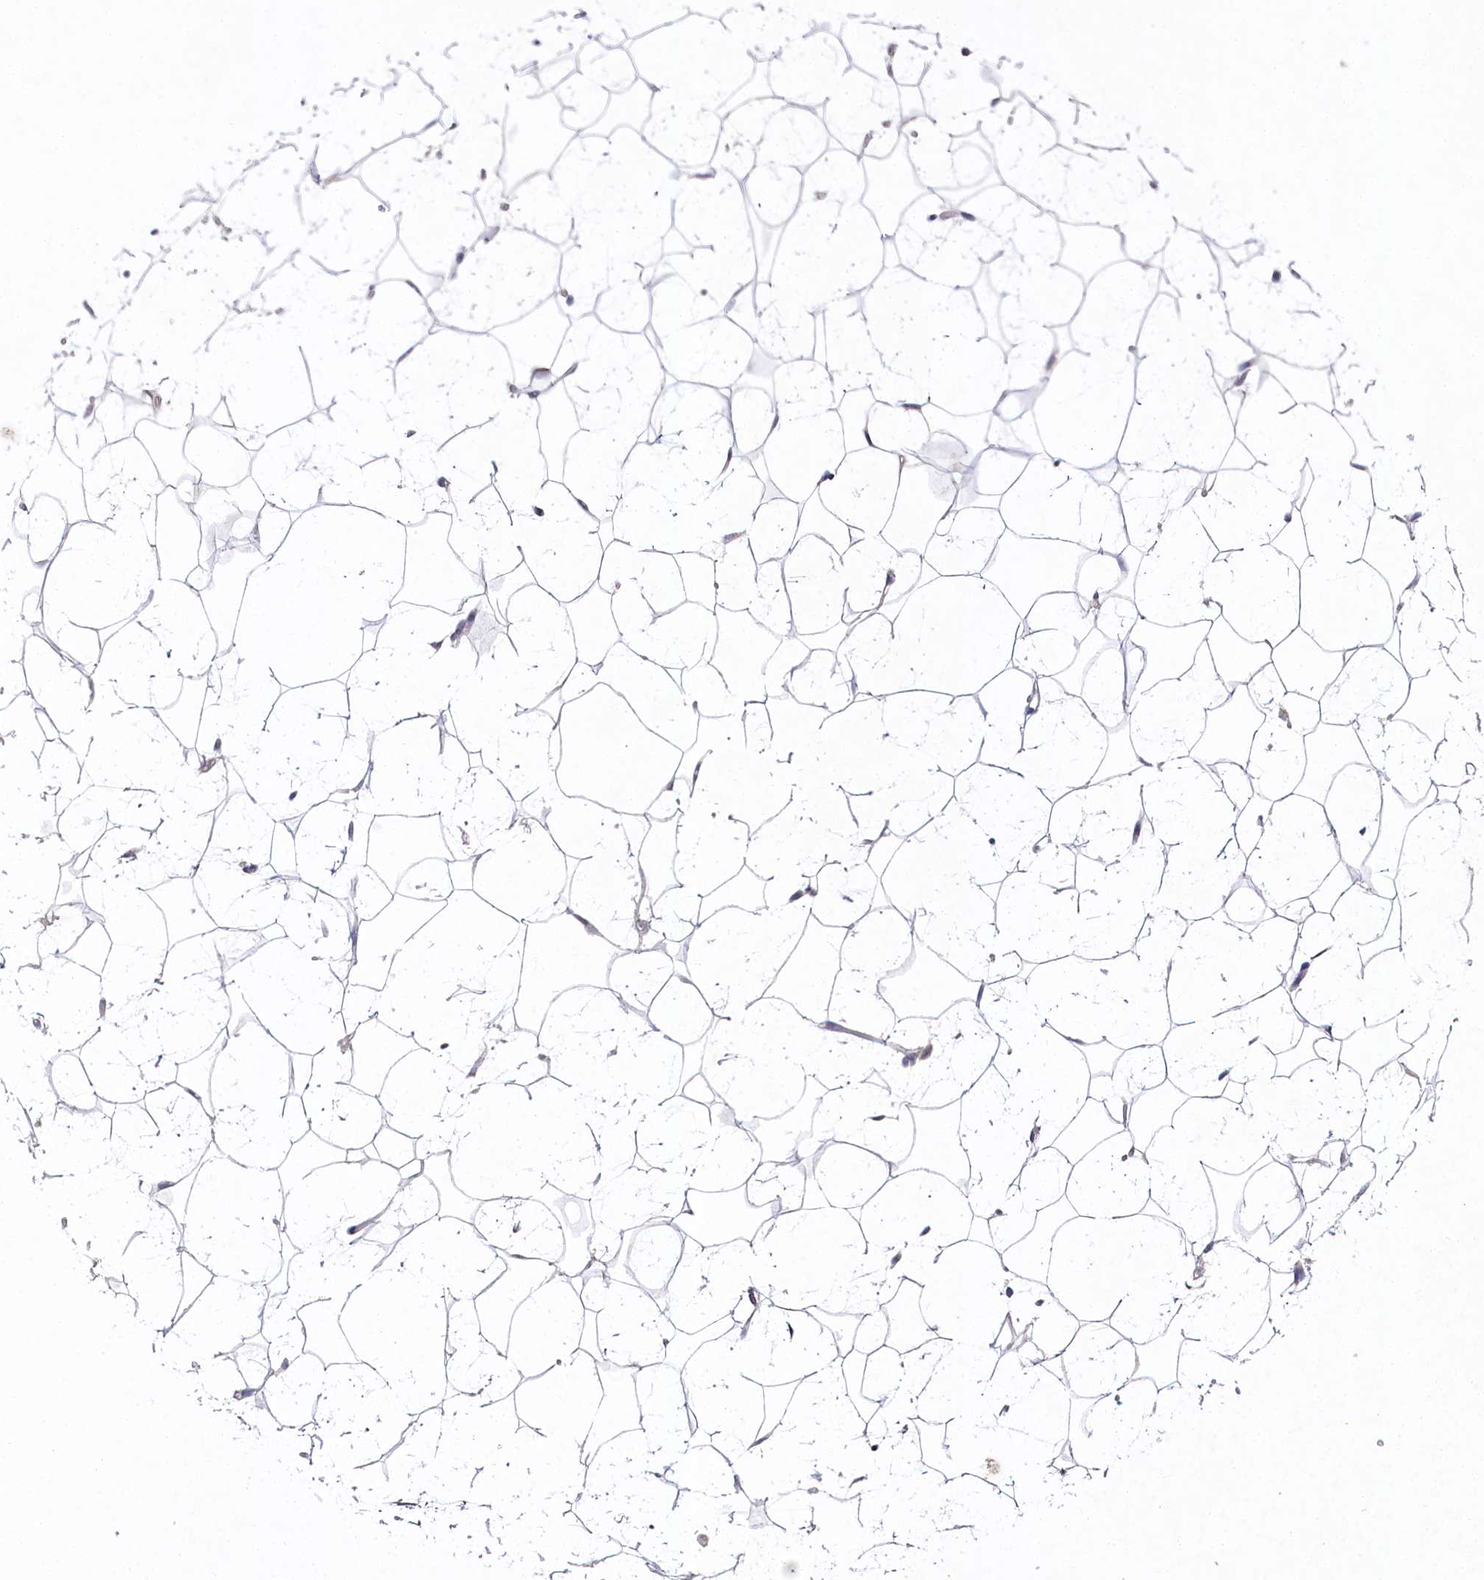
{"staining": {"intensity": "negative", "quantity": "none", "location": "none"}, "tissue": "adipose tissue", "cell_type": "Adipocytes", "image_type": "normal", "snomed": [{"axis": "morphology", "description": "Normal tissue, NOS"}, {"axis": "topography", "description": "Breast"}], "caption": "IHC micrograph of benign human adipose tissue stained for a protein (brown), which shows no expression in adipocytes. The staining is performed using DAB brown chromogen with nuclei counter-stained in using hematoxylin.", "gene": "AMTN", "patient": {"sex": "female", "age": 26}}